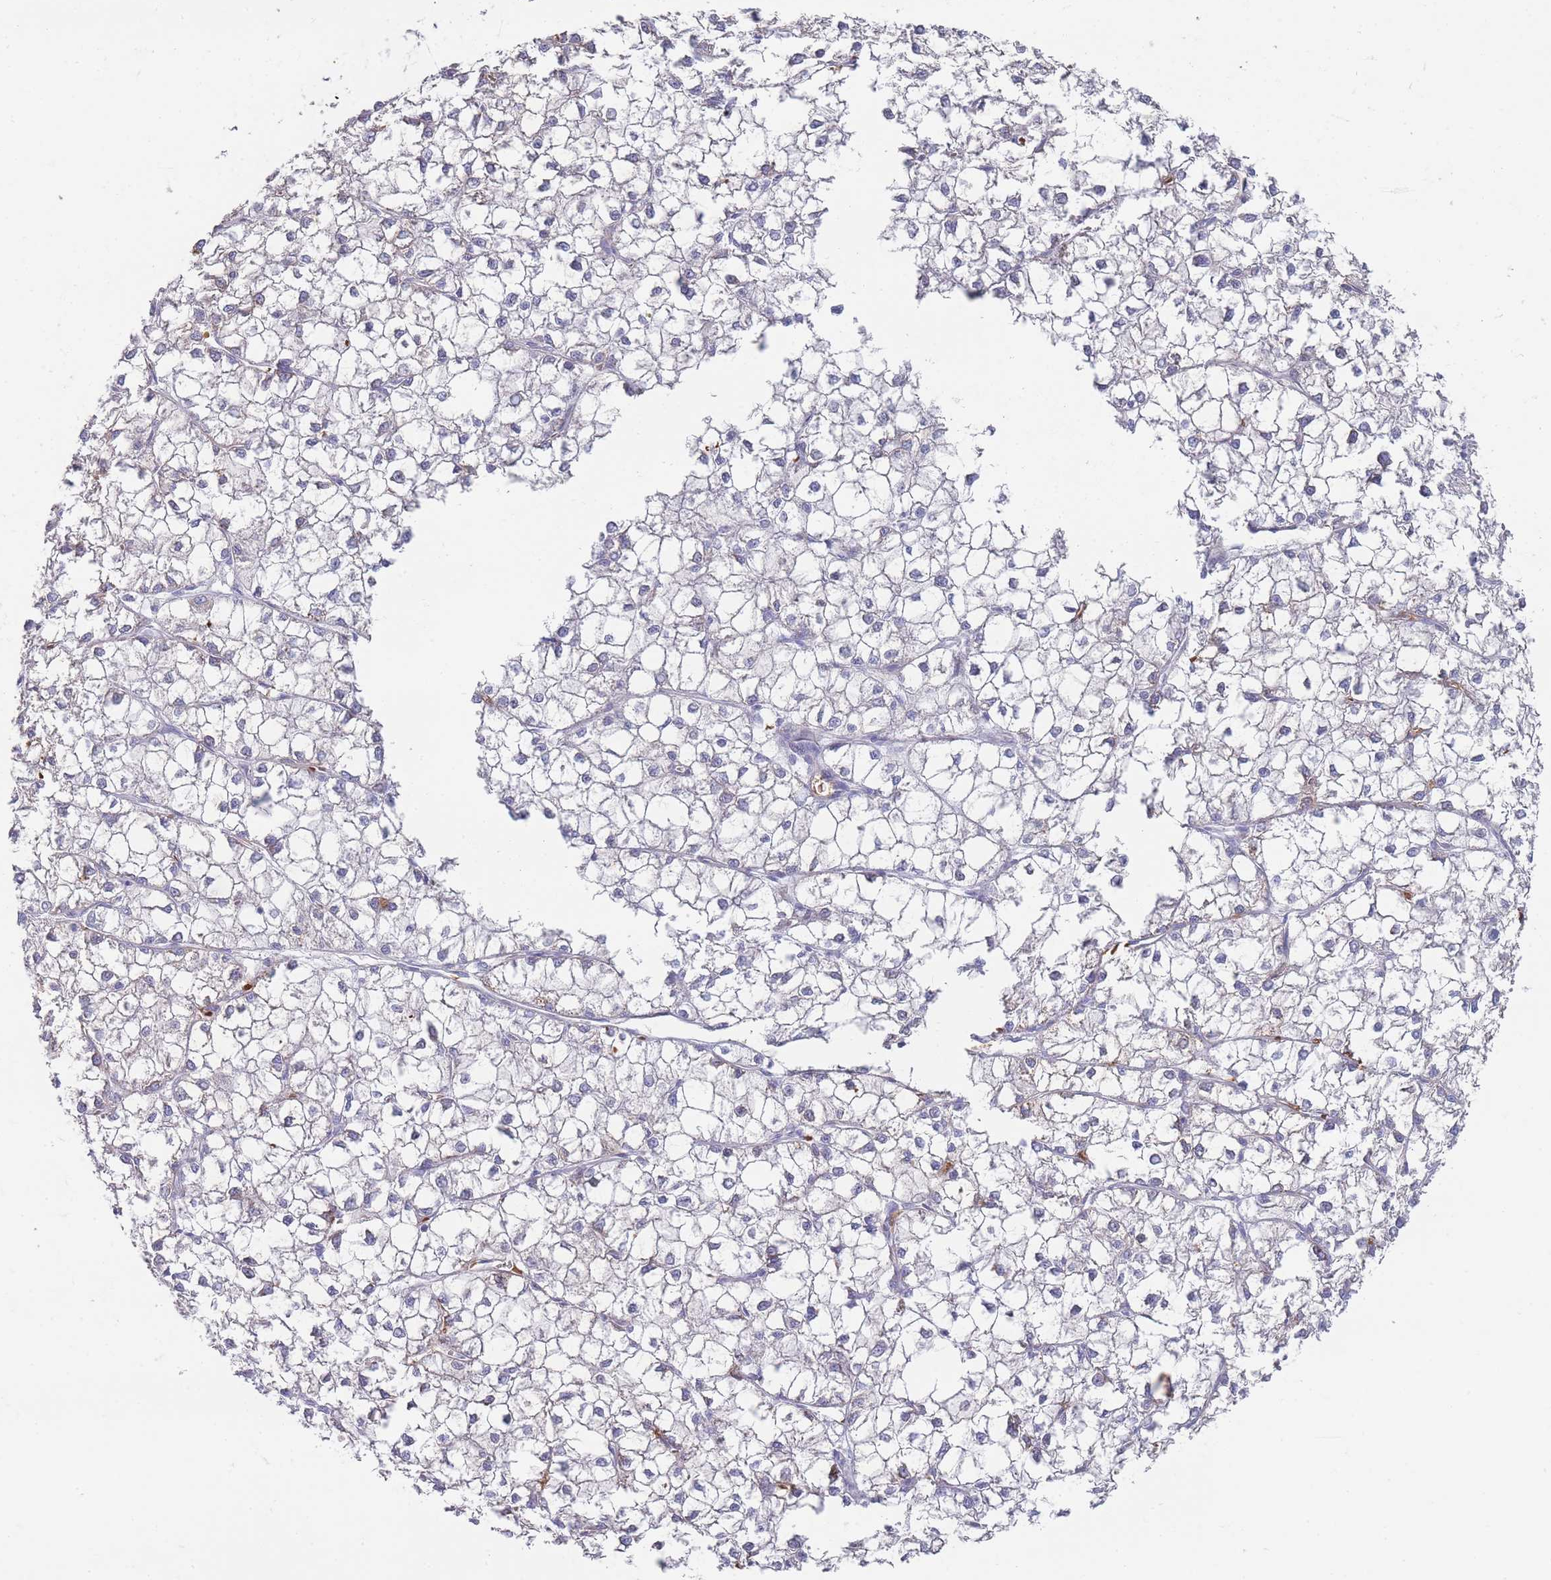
{"staining": {"intensity": "negative", "quantity": "none", "location": "none"}, "tissue": "liver cancer", "cell_type": "Tumor cells", "image_type": "cancer", "snomed": [{"axis": "morphology", "description": "Carcinoma, Hepatocellular, NOS"}, {"axis": "topography", "description": "Liver"}], "caption": "Tumor cells are negative for protein expression in human liver cancer (hepatocellular carcinoma).", "gene": "HBG2", "patient": {"sex": "female", "age": 43}}